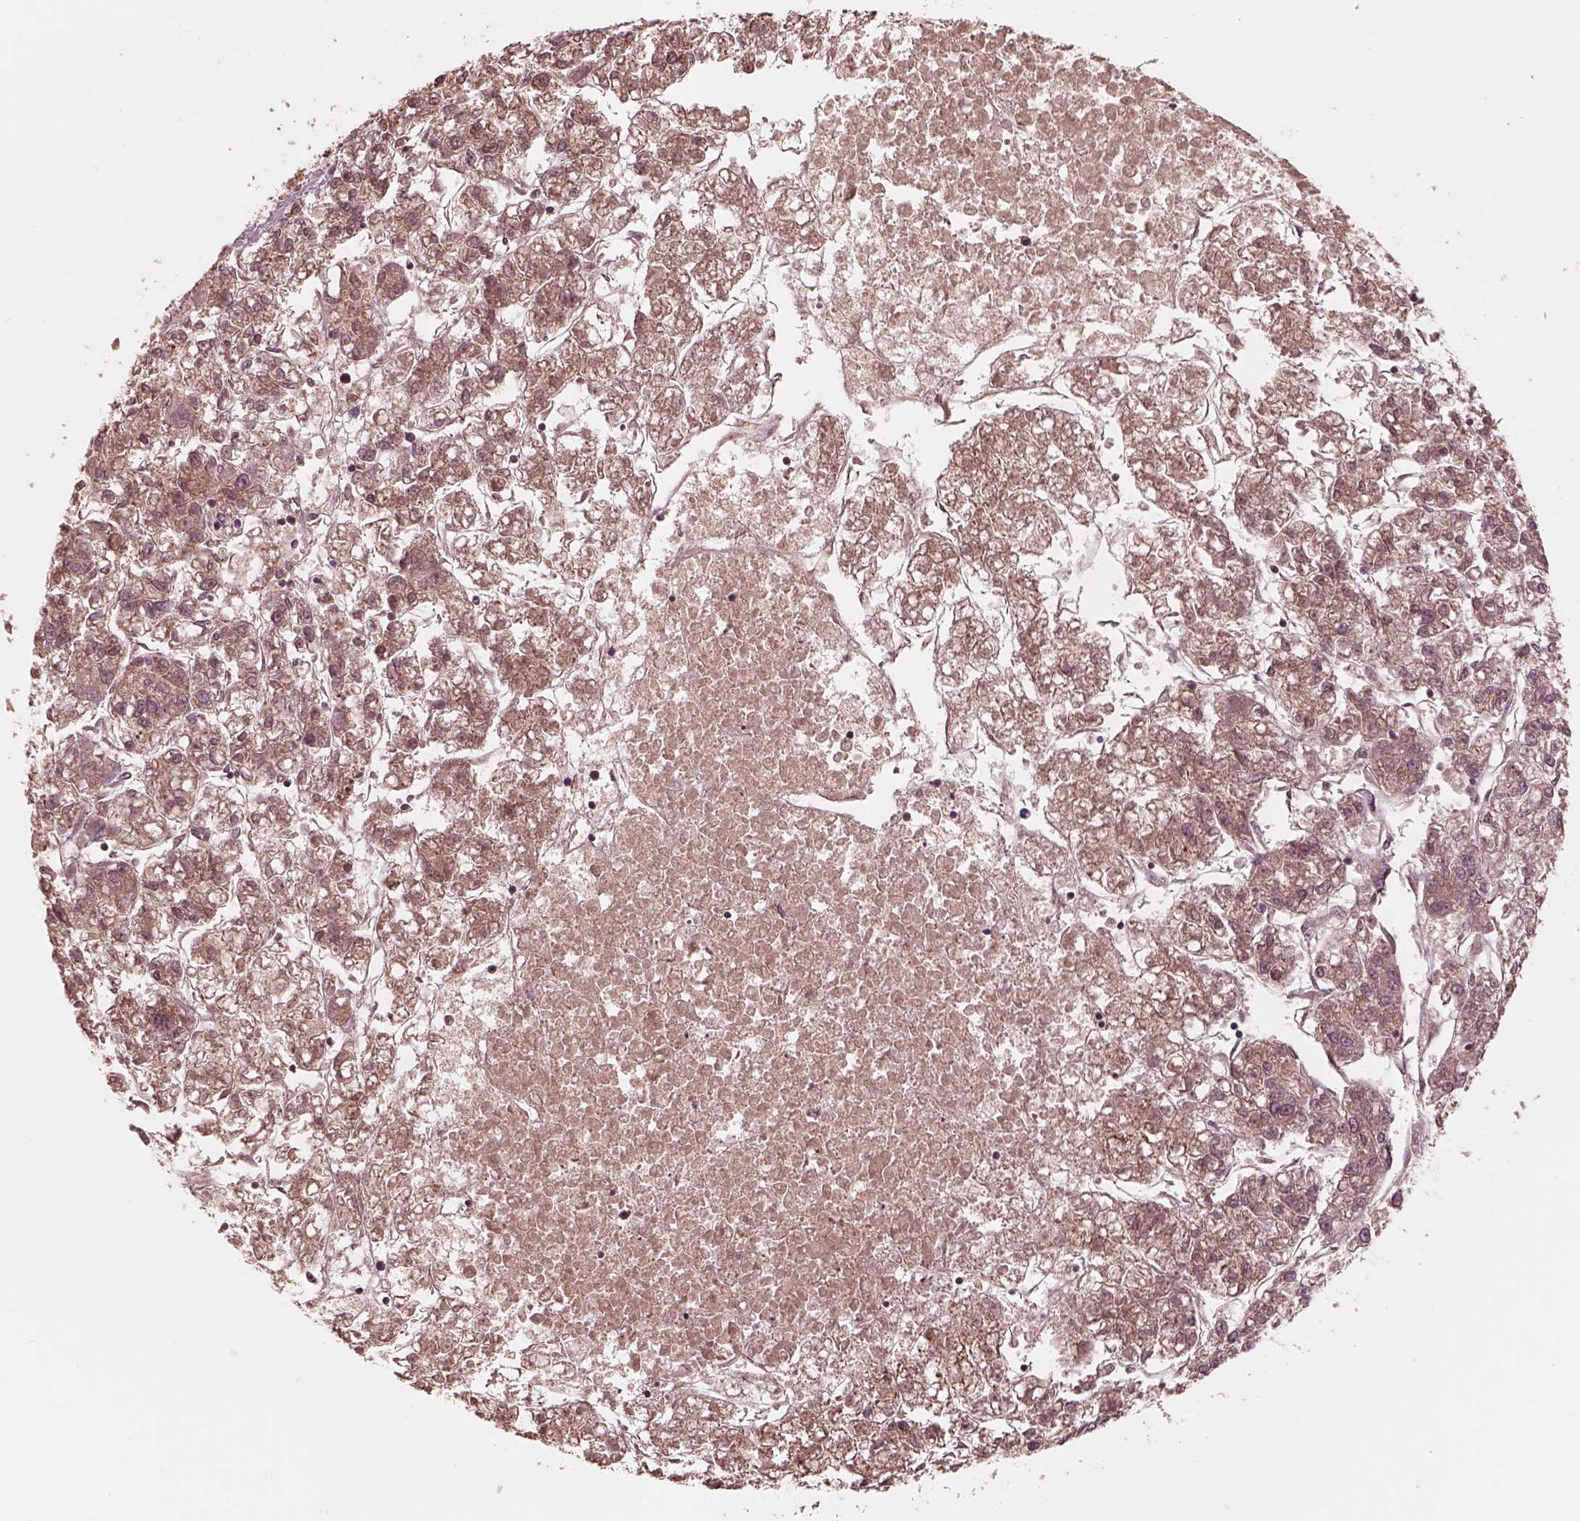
{"staining": {"intensity": "weak", "quantity": ">75%", "location": "cytoplasmic/membranous"}, "tissue": "liver cancer", "cell_type": "Tumor cells", "image_type": "cancer", "snomed": [{"axis": "morphology", "description": "Carcinoma, Hepatocellular, NOS"}, {"axis": "topography", "description": "Liver"}], "caption": "Immunohistochemical staining of human hepatocellular carcinoma (liver) exhibits low levels of weak cytoplasmic/membranous protein positivity in about >75% of tumor cells.", "gene": "PIK3R2", "patient": {"sex": "male", "age": 56}}